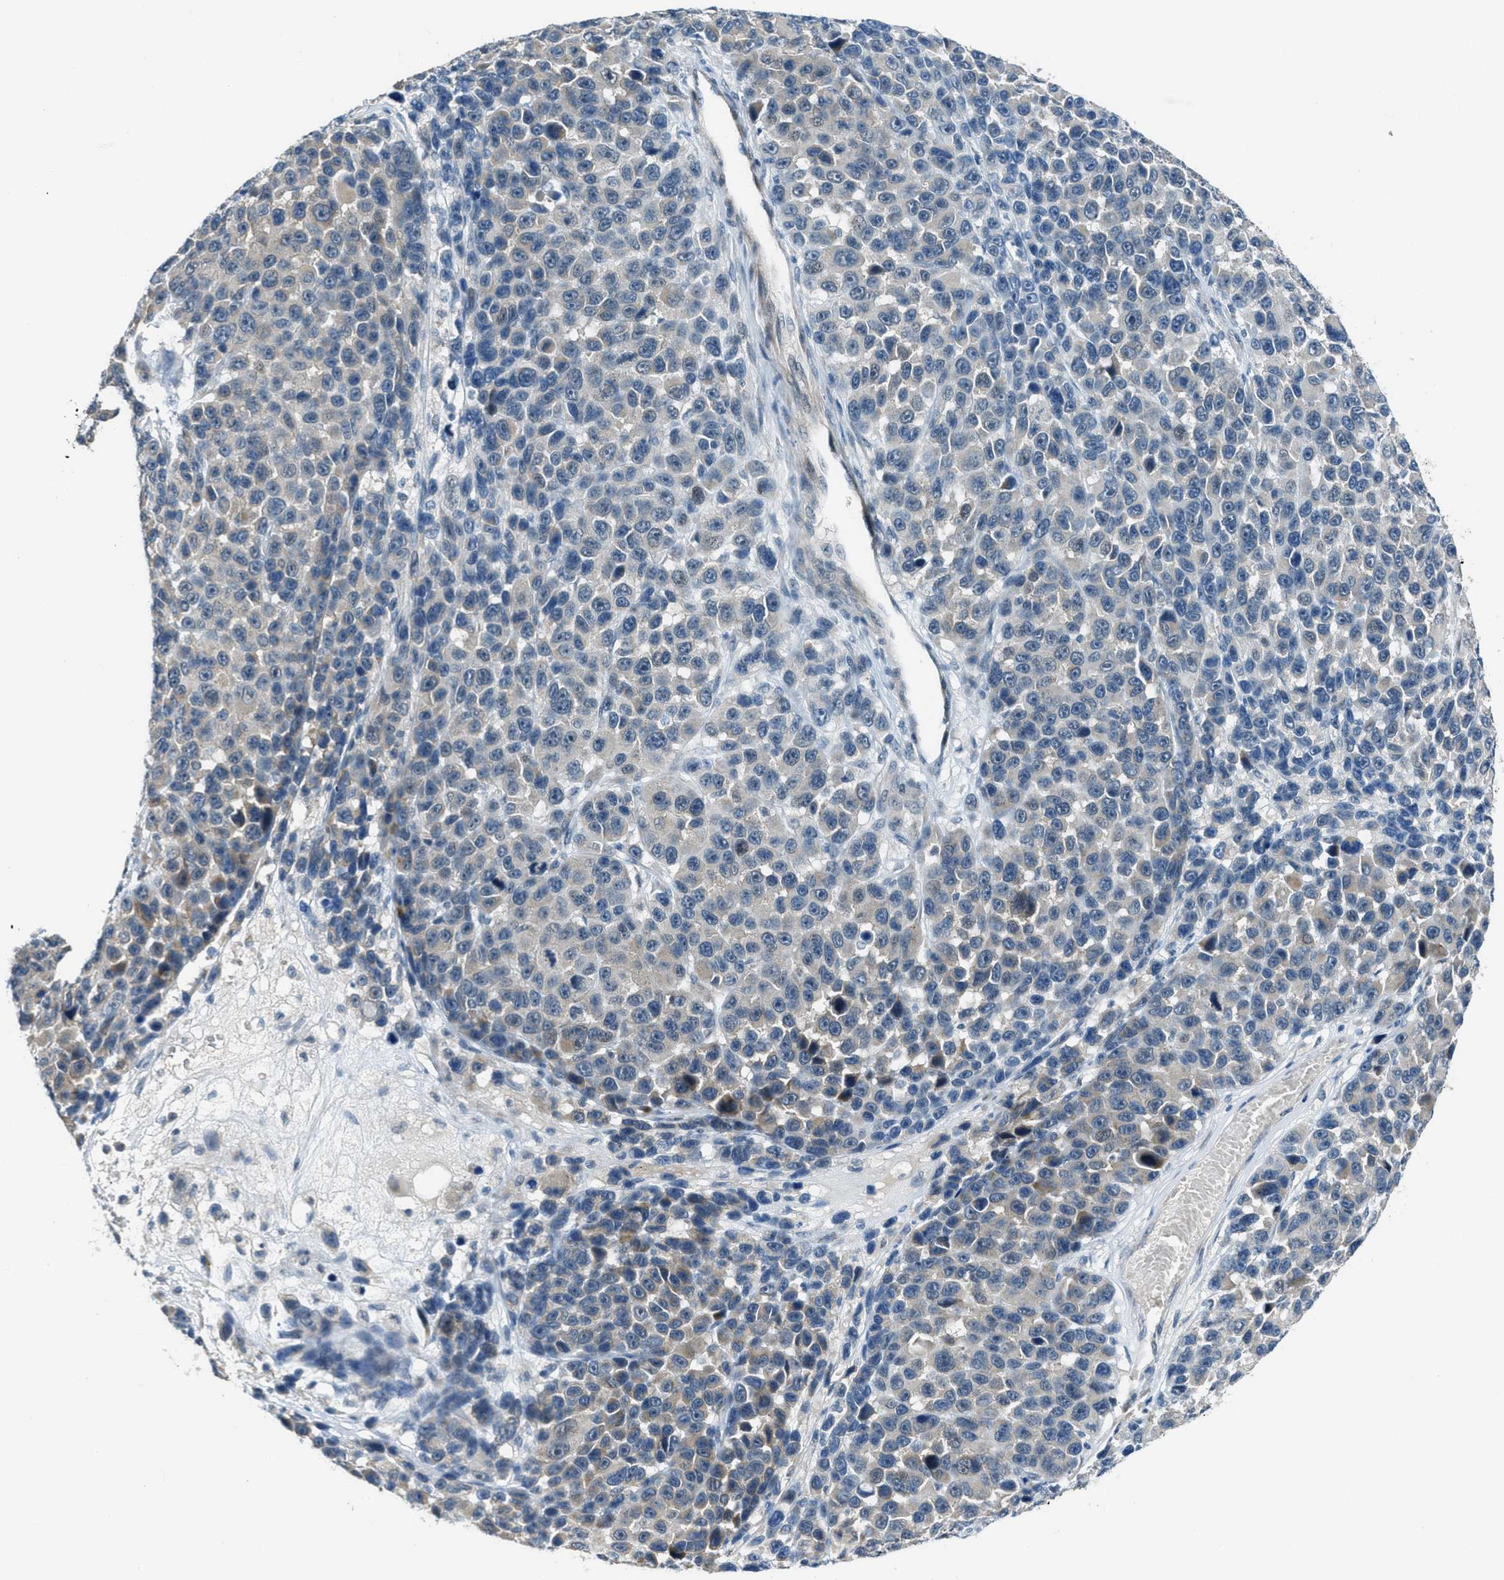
{"staining": {"intensity": "negative", "quantity": "none", "location": "none"}, "tissue": "melanoma", "cell_type": "Tumor cells", "image_type": "cancer", "snomed": [{"axis": "morphology", "description": "Malignant melanoma, NOS"}, {"axis": "topography", "description": "Skin"}], "caption": "The image exhibits no significant positivity in tumor cells of melanoma. Brightfield microscopy of IHC stained with DAB (brown) and hematoxylin (blue), captured at high magnification.", "gene": "CDON", "patient": {"sex": "male", "age": 53}}